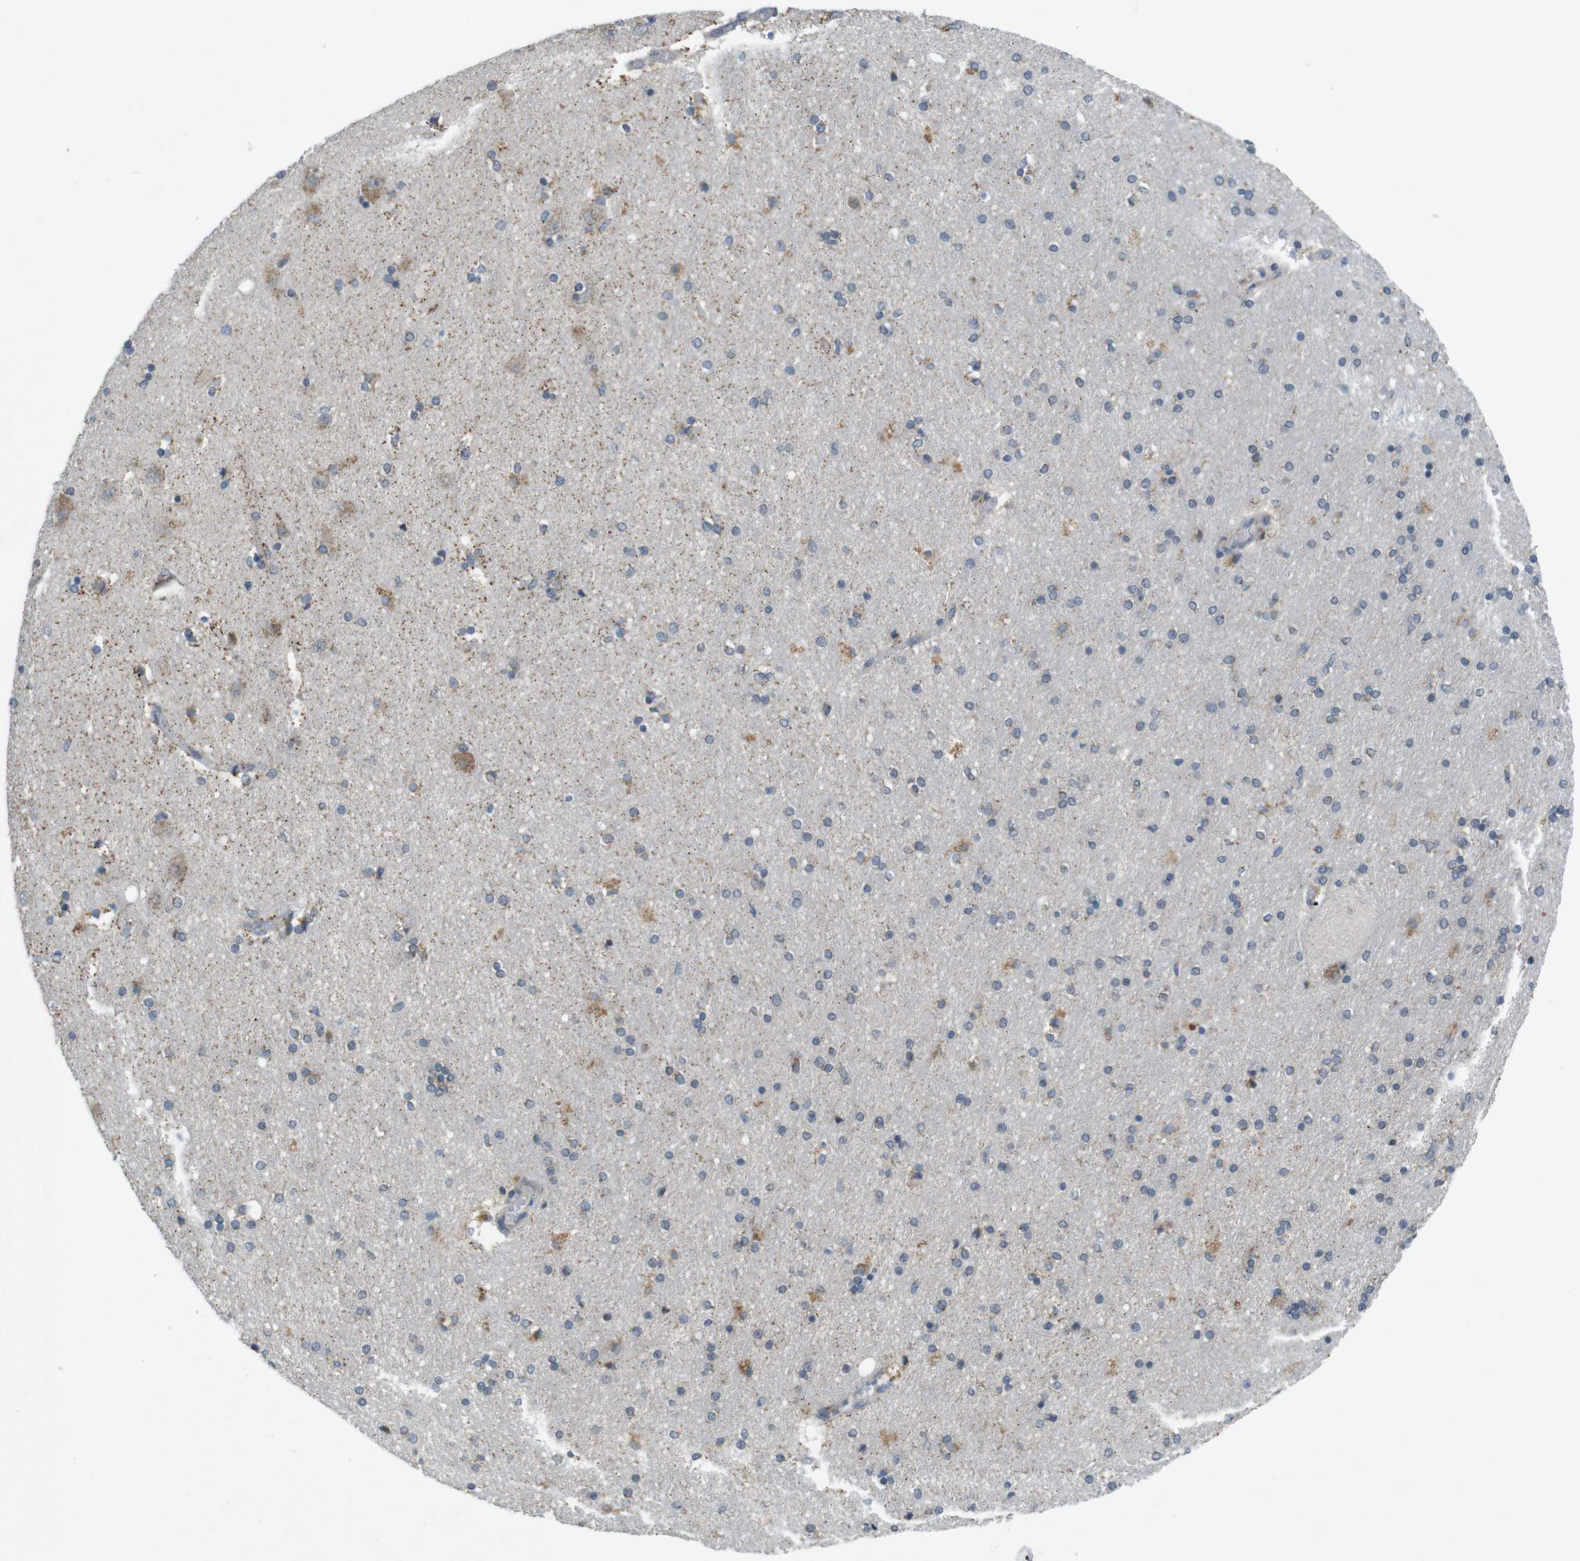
{"staining": {"intensity": "moderate", "quantity": "<25%", "location": "cytoplasmic/membranous"}, "tissue": "hippocampus", "cell_type": "Glial cells", "image_type": "normal", "snomed": [{"axis": "morphology", "description": "Normal tissue, NOS"}, {"axis": "topography", "description": "Hippocampus"}], "caption": "Protein expression by IHC displays moderate cytoplasmic/membranous positivity in approximately <25% of glial cells in benign hippocampus. (DAB IHC with brightfield microscopy, high magnification).", "gene": "YIPF3", "patient": {"sex": "female", "age": 54}}